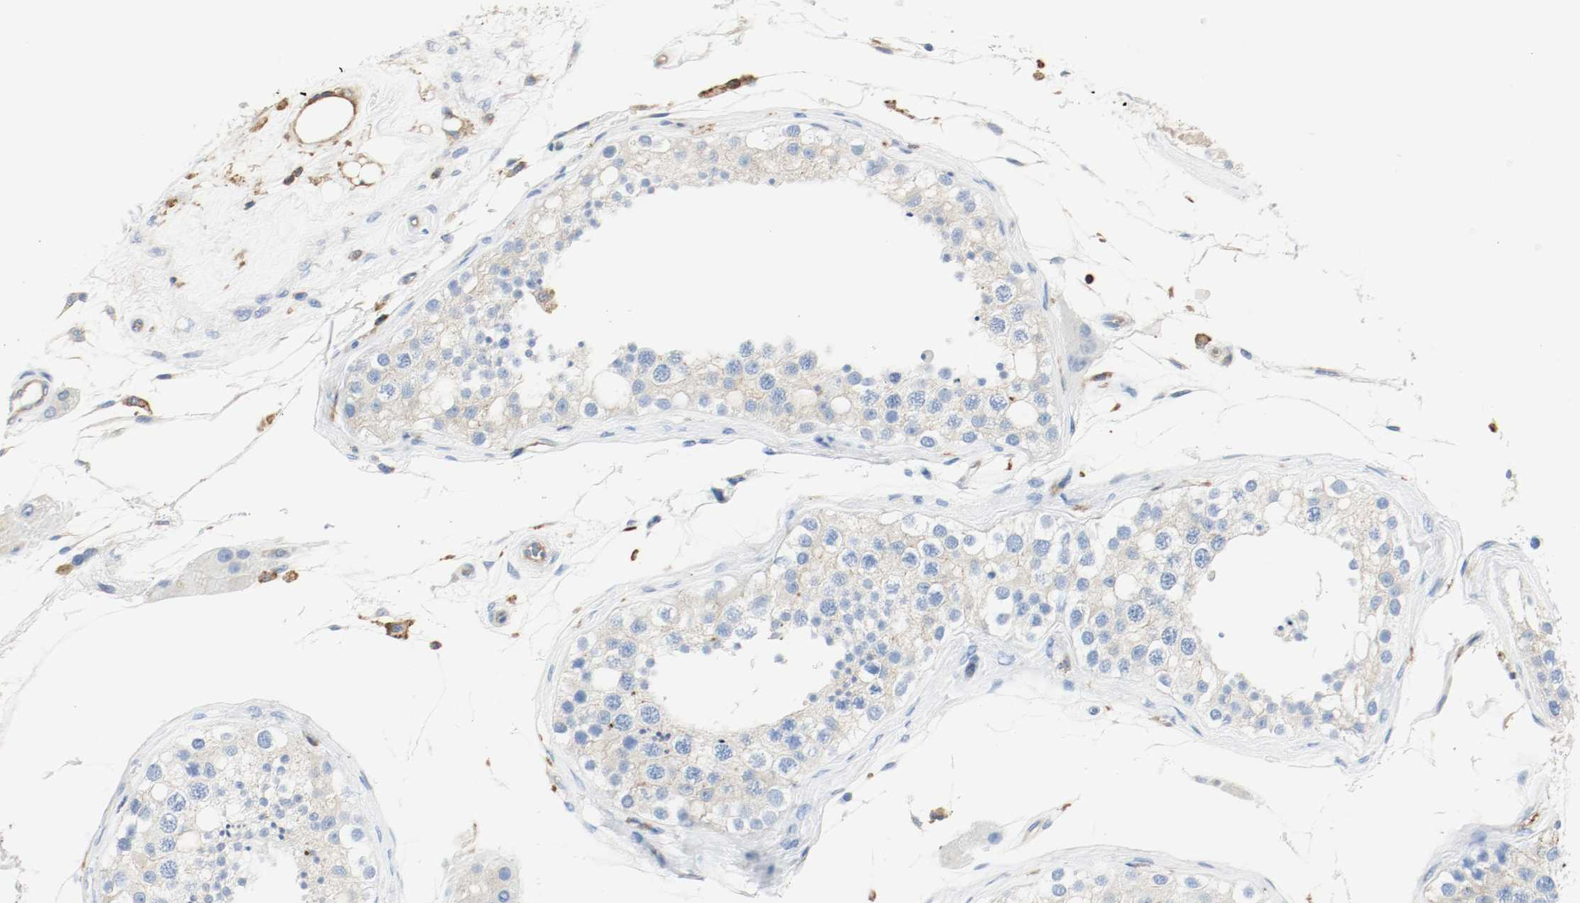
{"staining": {"intensity": "weak", "quantity": "25%-75%", "location": "cytoplasmic/membranous"}, "tissue": "testis", "cell_type": "Cells in seminiferous ducts", "image_type": "normal", "snomed": [{"axis": "morphology", "description": "Normal tissue, NOS"}, {"axis": "topography", "description": "Testis"}], "caption": "Immunohistochemistry (IHC) staining of benign testis, which shows low levels of weak cytoplasmic/membranous staining in approximately 25%-75% of cells in seminiferous ducts indicating weak cytoplasmic/membranous protein expression. The staining was performed using DAB (3,3'-diaminobenzidine) (brown) for protein detection and nuclei were counterstained in hematoxylin (blue).", "gene": "ARPC1B", "patient": {"sex": "male", "age": 68}}